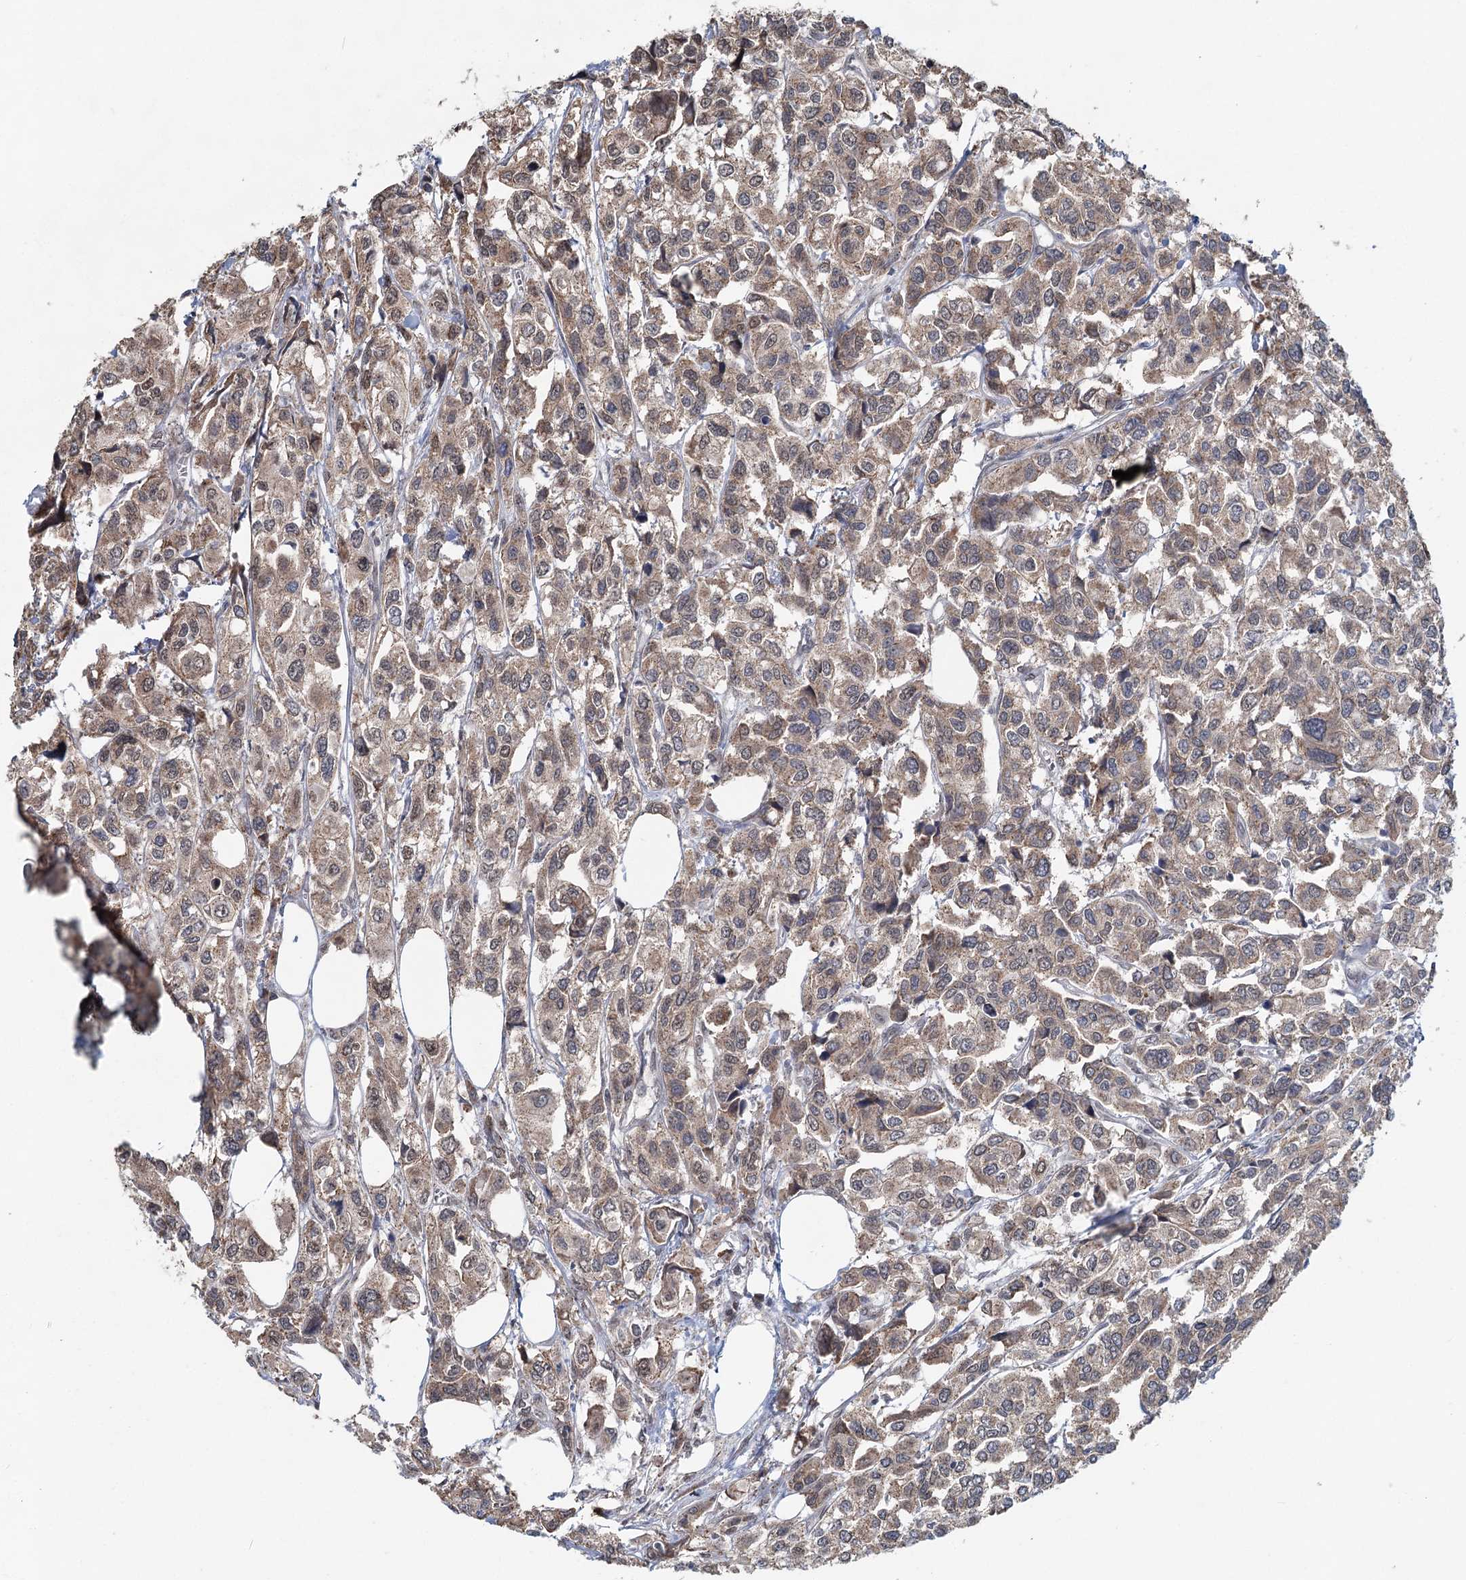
{"staining": {"intensity": "moderate", "quantity": ">75%", "location": "cytoplasmic/membranous,nuclear"}, "tissue": "urothelial cancer", "cell_type": "Tumor cells", "image_type": "cancer", "snomed": [{"axis": "morphology", "description": "Urothelial carcinoma, High grade"}, {"axis": "topography", "description": "Urinary bladder"}], "caption": "The micrograph exhibits a brown stain indicating the presence of a protein in the cytoplasmic/membranous and nuclear of tumor cells in urothelial cancer.", "gene": "GPALPP1", "patient": {"sex": "male", "age": 67}}